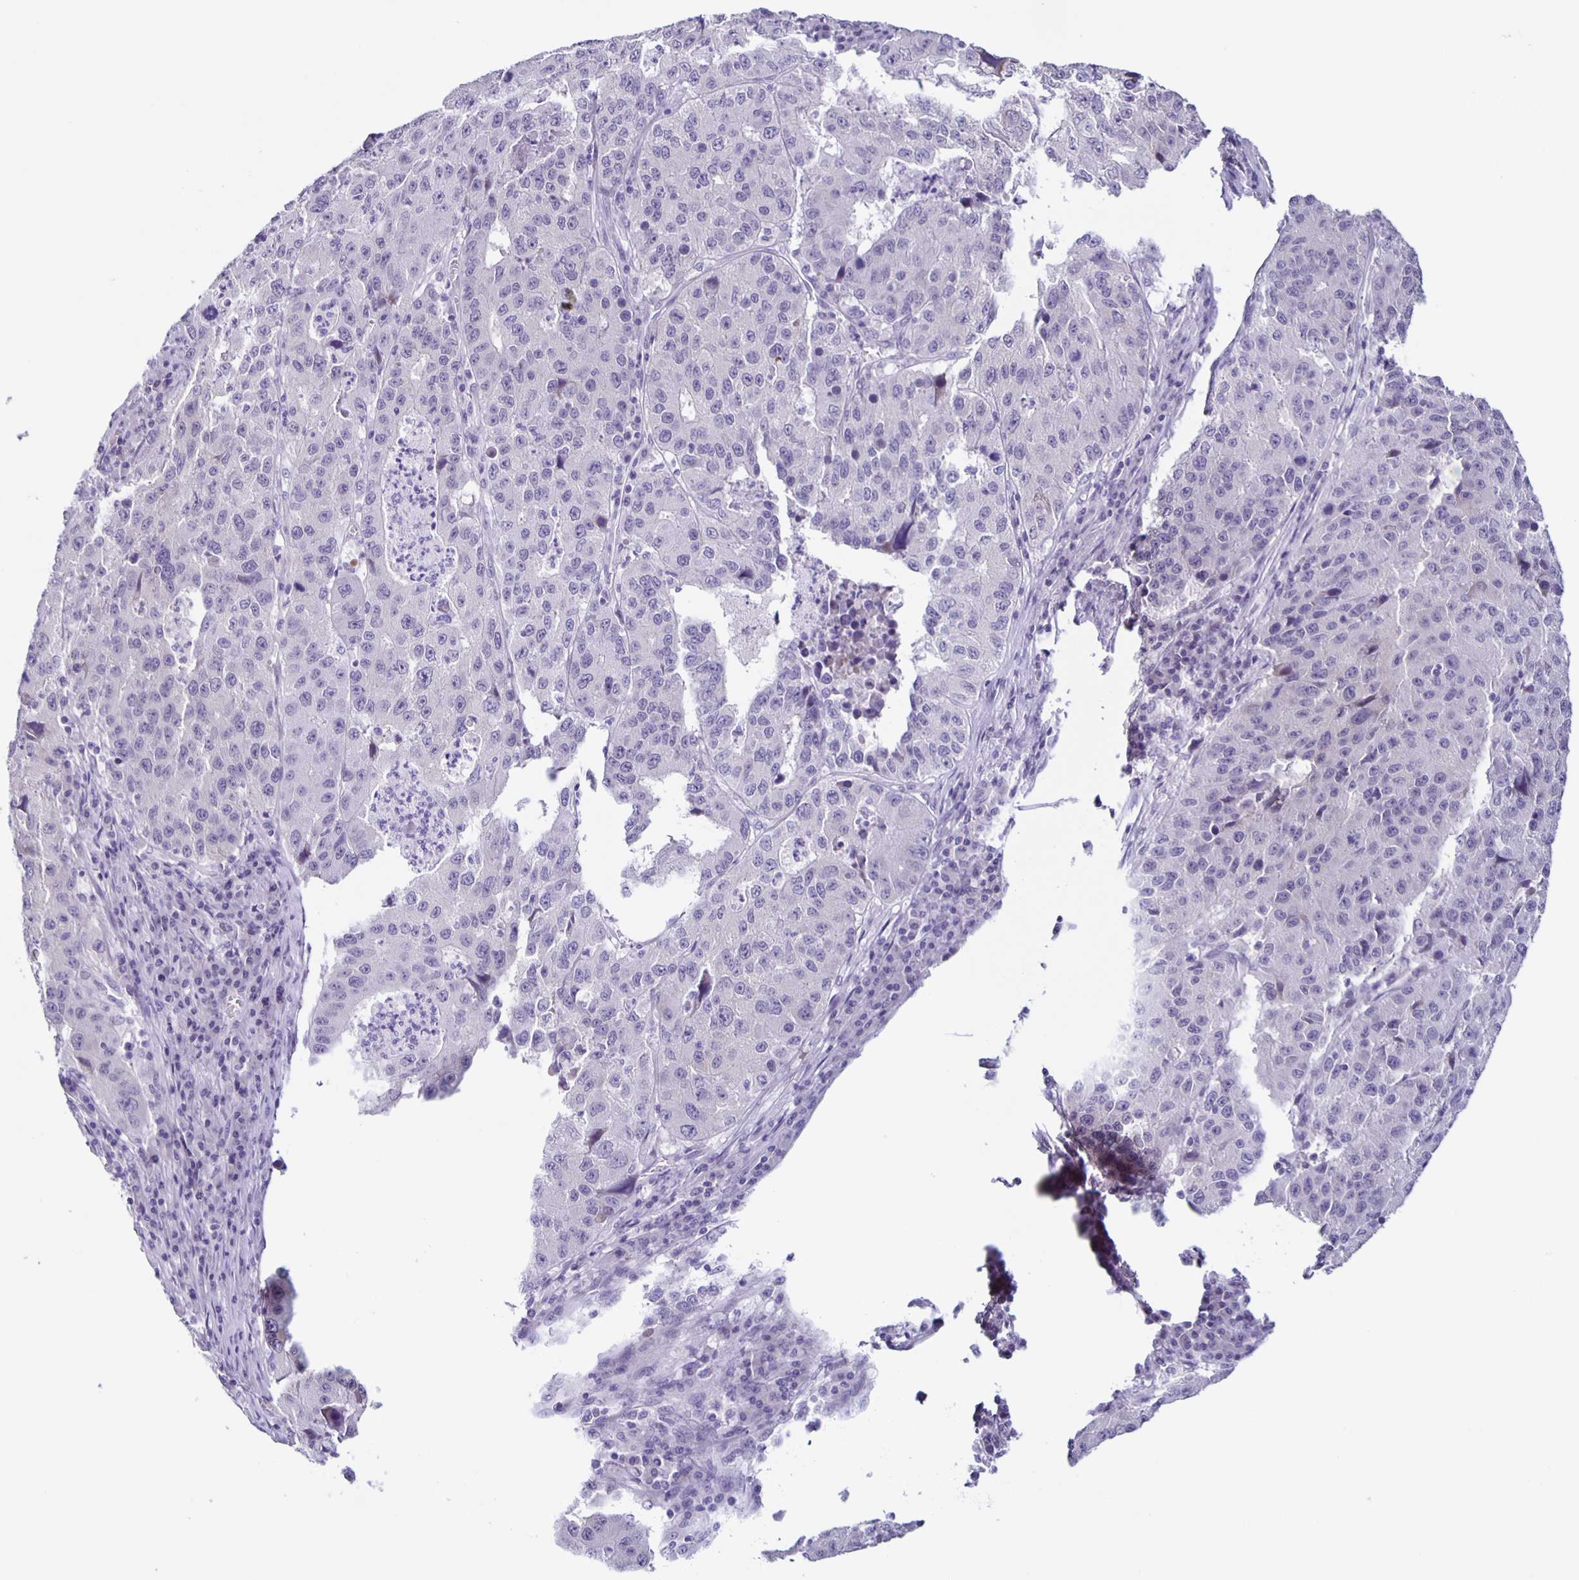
{"staining": {"intensity": "negative", "quantity": "none", "location": "none"}, "tissue": "stomach cancer", "cell_type": "Tumor cells", "image_type": "cancer", "snomed": [{"axis": "morphology", "description": "Adenocarcinoma, NOS"}, {"axis": "topography", "description": "Stomach"}], "caption": "This is an immunohistochemistry photomicrograph of stomach cancer. There is no expression in tumor cells.", "gene": "SLC12A3", "patient": {"sex": "male", "age": 71}}